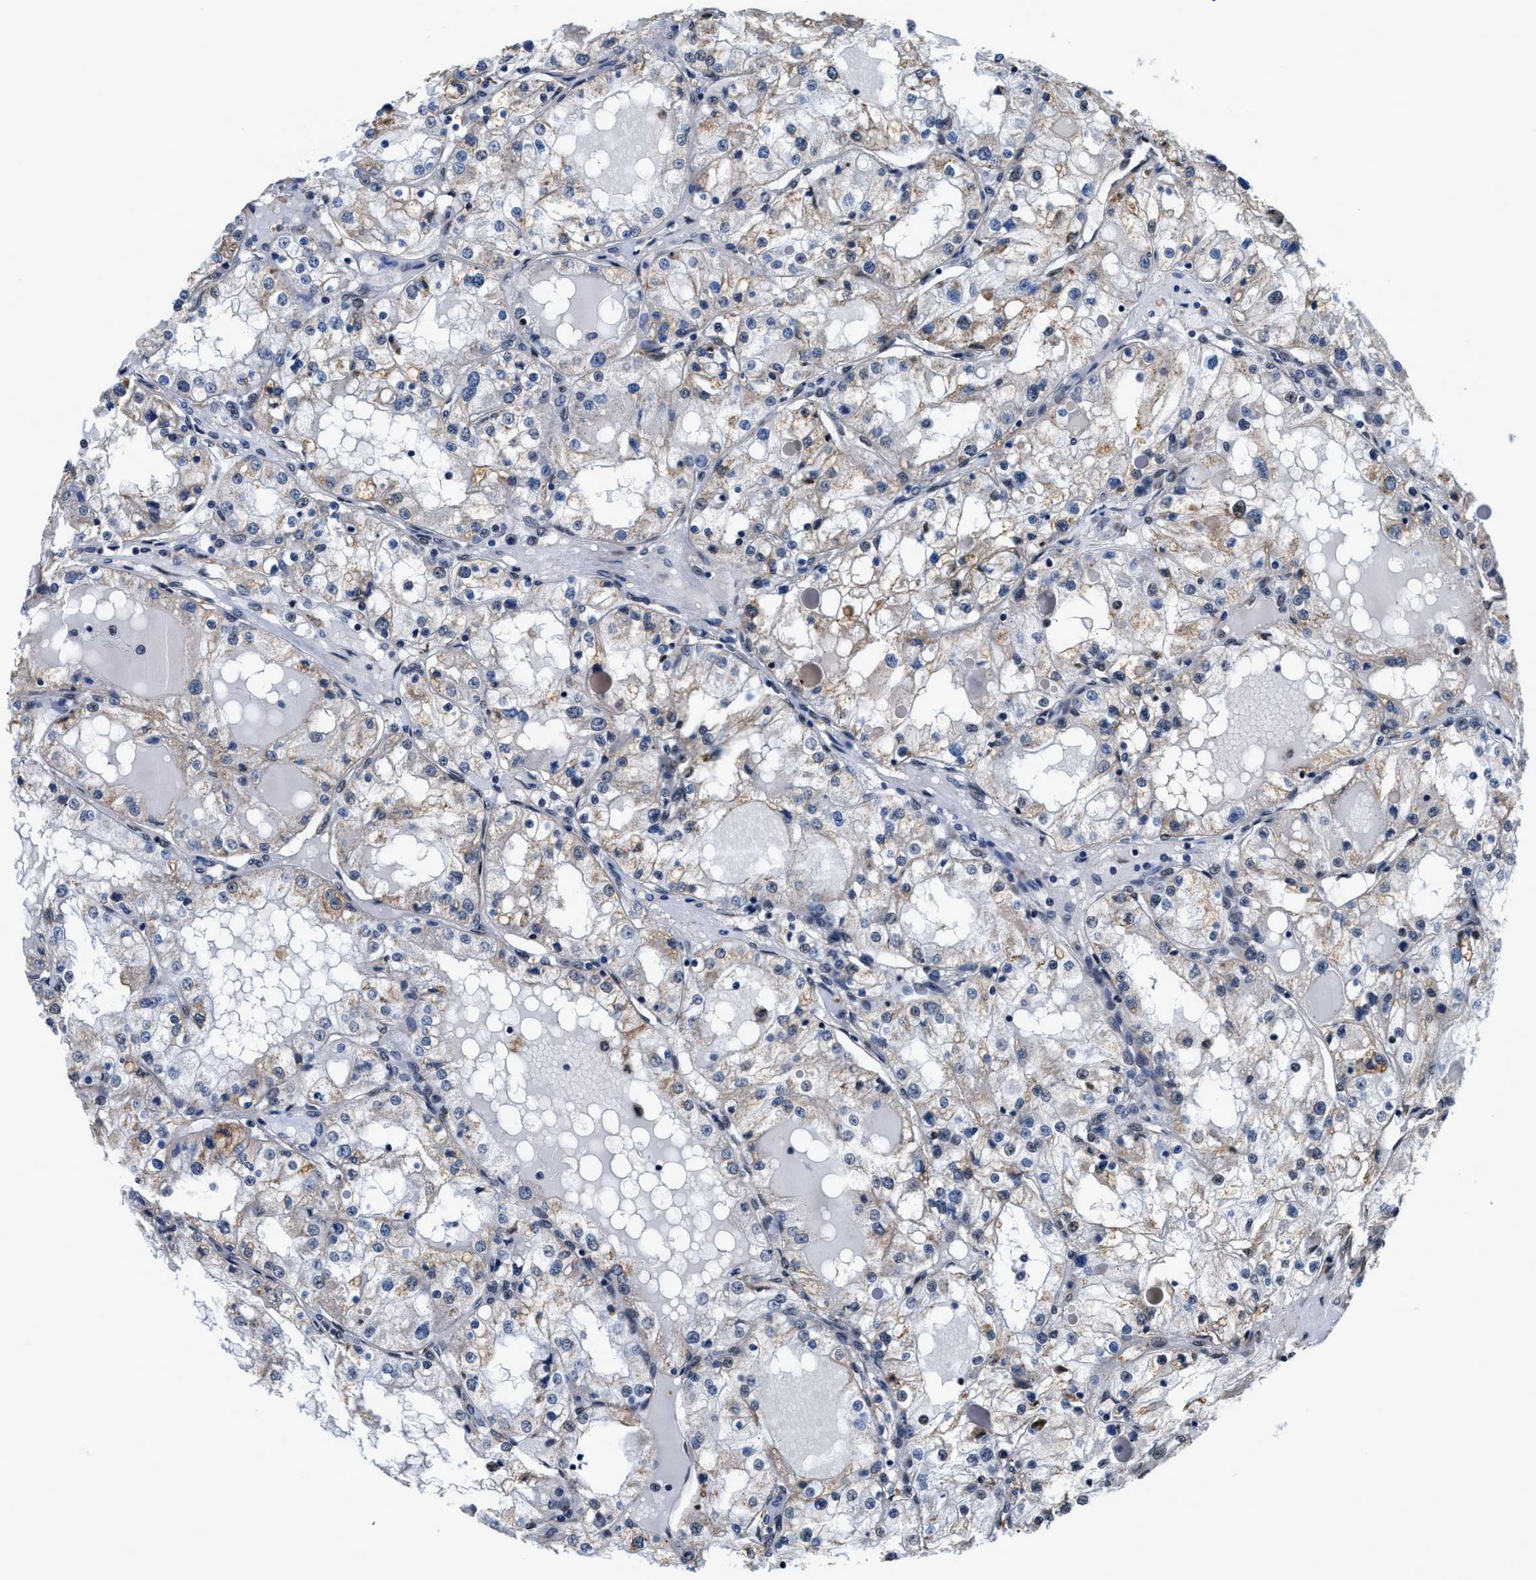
{"staining": {"intensity": "moderate", "quantity": "<25%", "location": "cytoplasmic/membranous"}, "tissue": "renal cancer", "cell_type": "Tumor cells", "image_type": "cancer", "snomed": [{"axis": "morphology", "description": "Adenocarcinoma, NOS"}, {"axis": "topography", "description": "Kidney"}], "caption": "Renal cancer (adenocarcinoma) was stained to show a protein in brown. There is low levels of moderate cytoplasmic/membranous staining in about <25% of tumor cells. (brown staining indicates protein expression, while blue staining denotes nuclei).", "gene": "HNRNPH2", "patient": {"sex": "male", "age": 68}}